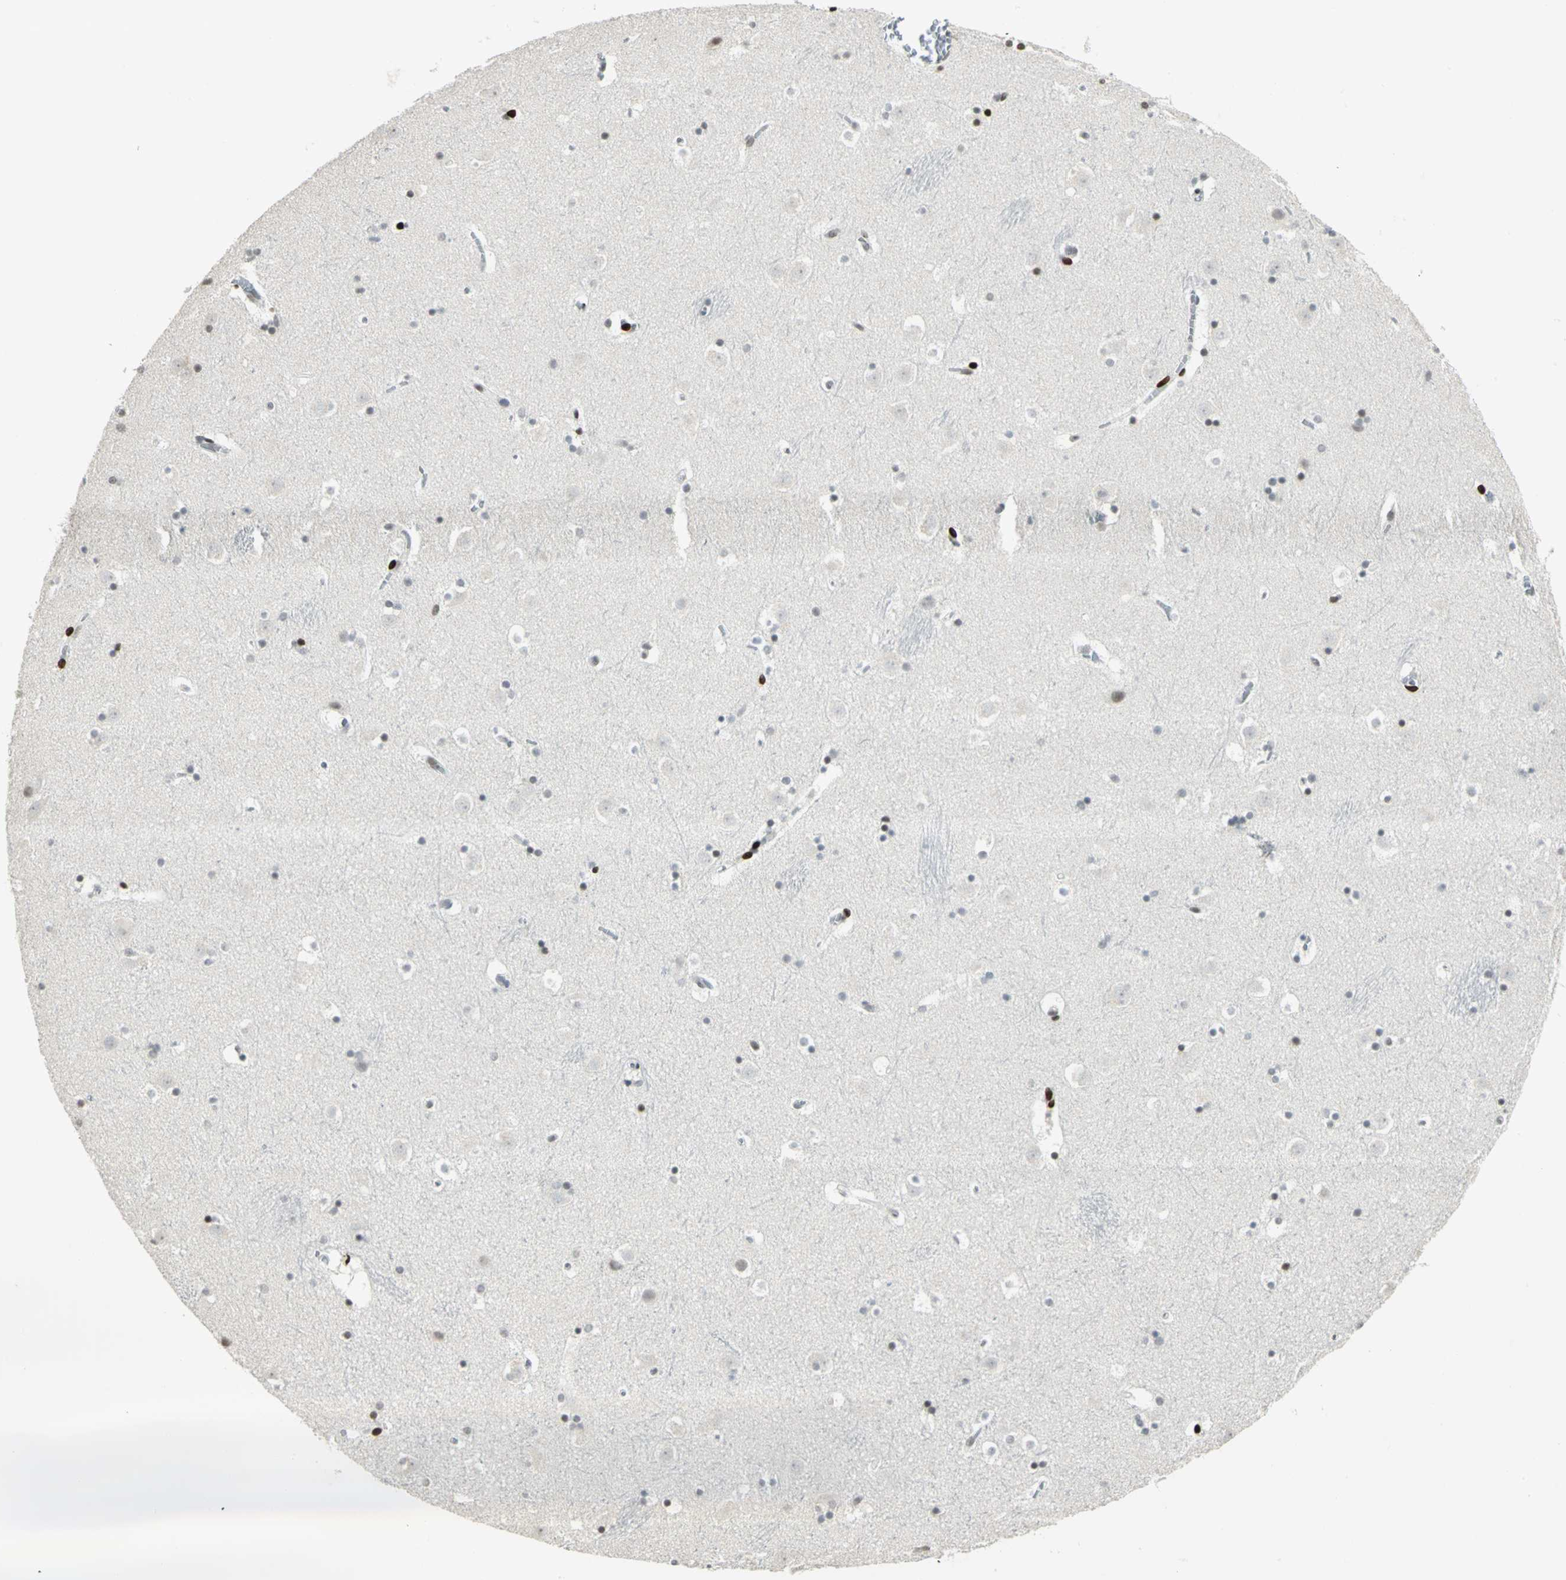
{"staining": {"intensity": "strong", "quantity": "<25%", "location": "nuclear"}, "tissue": "caudate", "cell_type": "Glial cells", "image_type": "normal", "snomed": [{"axis": "morphology", "description": "Normal tissue, NOS"}, {"axis": "topography", "description": "Lateral ventricle wall"}], "caption": "This micrograph demonstrates immunohistochemistry (IHC) staining of unremarkable human caudate, with medium strong nuclear positivity in about <25% of glial cells.", "gene": "KDM1A", "patient": {"sex": "male", "age": 45}}